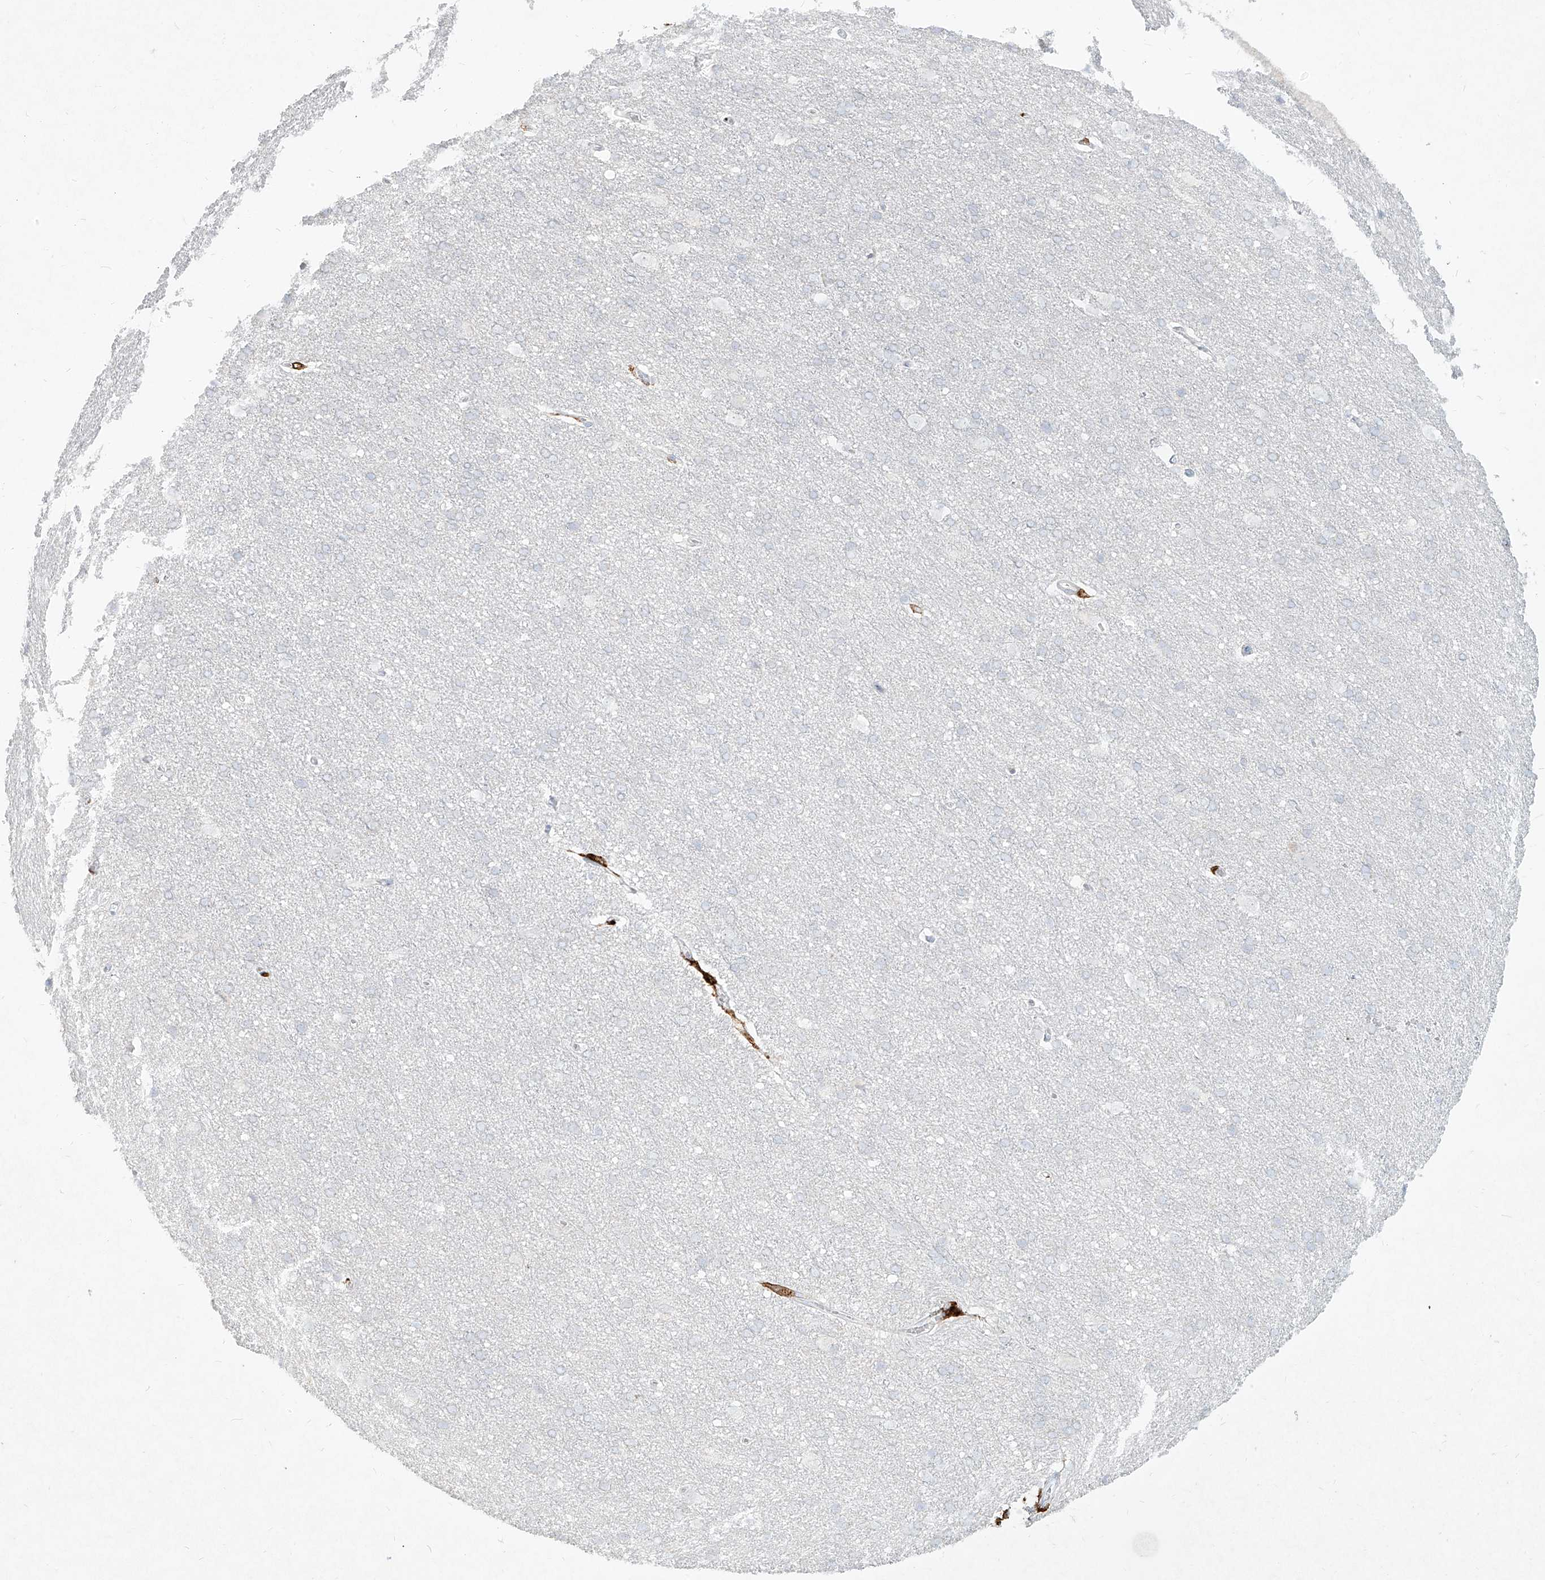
{"staining": {"intensity": "negative", "quantity": "none", "location": "none"}, "tissue": "cerebral cortex", "cell_type": "Endothelial cells", "image_type": "normal", "snomed": [{"axis": "morphology", "description": "Normal tissue, NOS"}, {"axis": "topography", "description": "Cerebral cortex"}], "caption": "Micrograph shows no significant protein staining in endothelial cells of benign cerebral cortex. (DAB IHC visualized using brightfield microscopy, high magnification).", "gene": "CD209", "patient": {"sex": "male", "age": 62}}